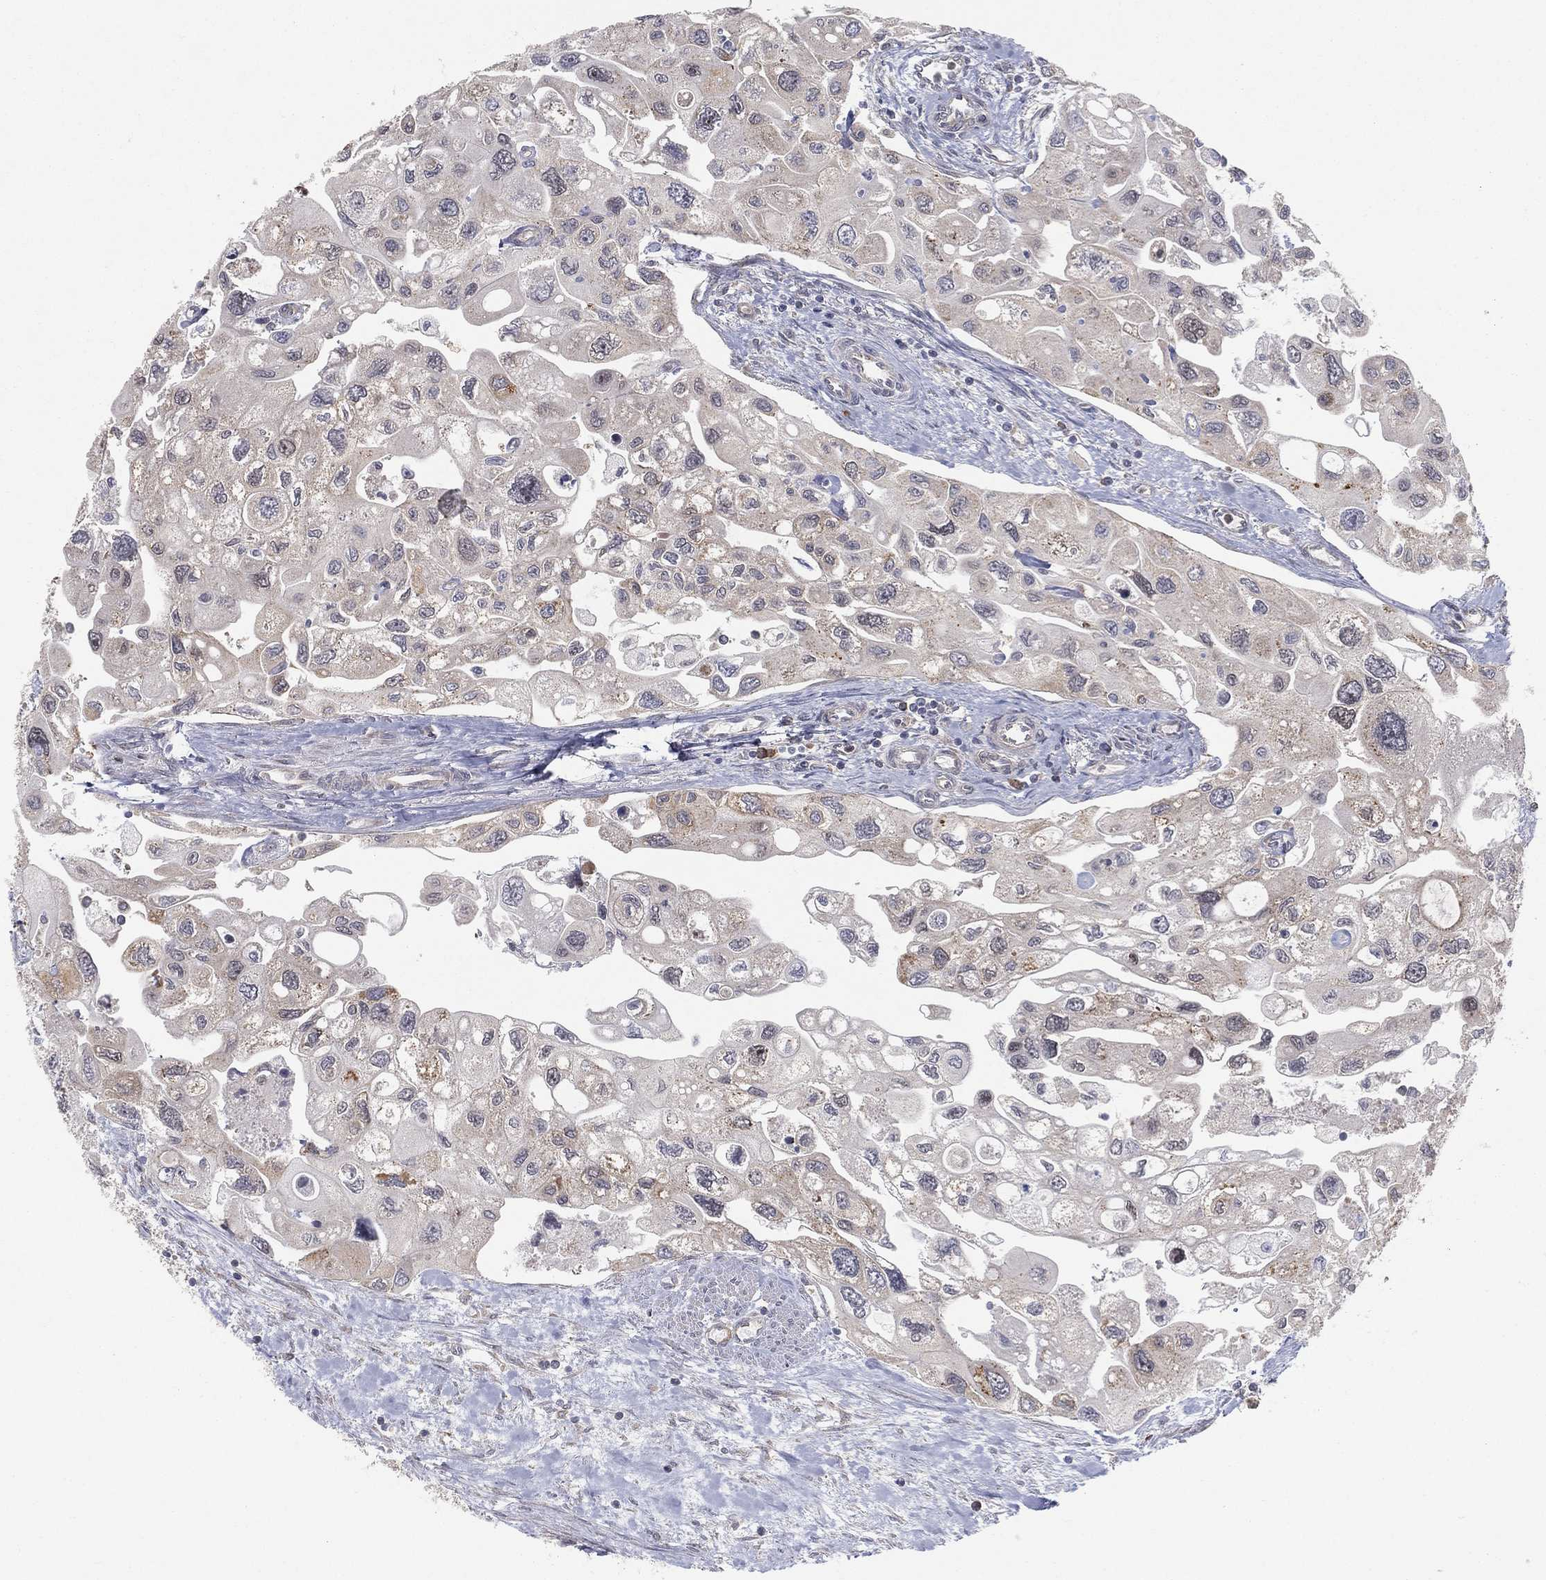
{"staining": {"intensity": "weak", "quantity": "25%-75%", "location": "cytoplasmic/membranous"}, "tissue": "urothelial cancer", "cell_type": "Tumor cells", "image_type": "cancer", "snomed": [{"axis": "morphology", "description": "Urothelial carcinoma, High grade"}, {"axis": "topography", "description": "Urinary bladder"}], "caption": "The micrograph demonstrates a brown stain indicating the presence of a protein in the cytoplasmic/membranous of tumor cells in urothelial cancer. (DAB IHC with brightfield microscopy, high magnification).", "gene": "TMTC4", "patient": {"sex": "male", "age": 59}}